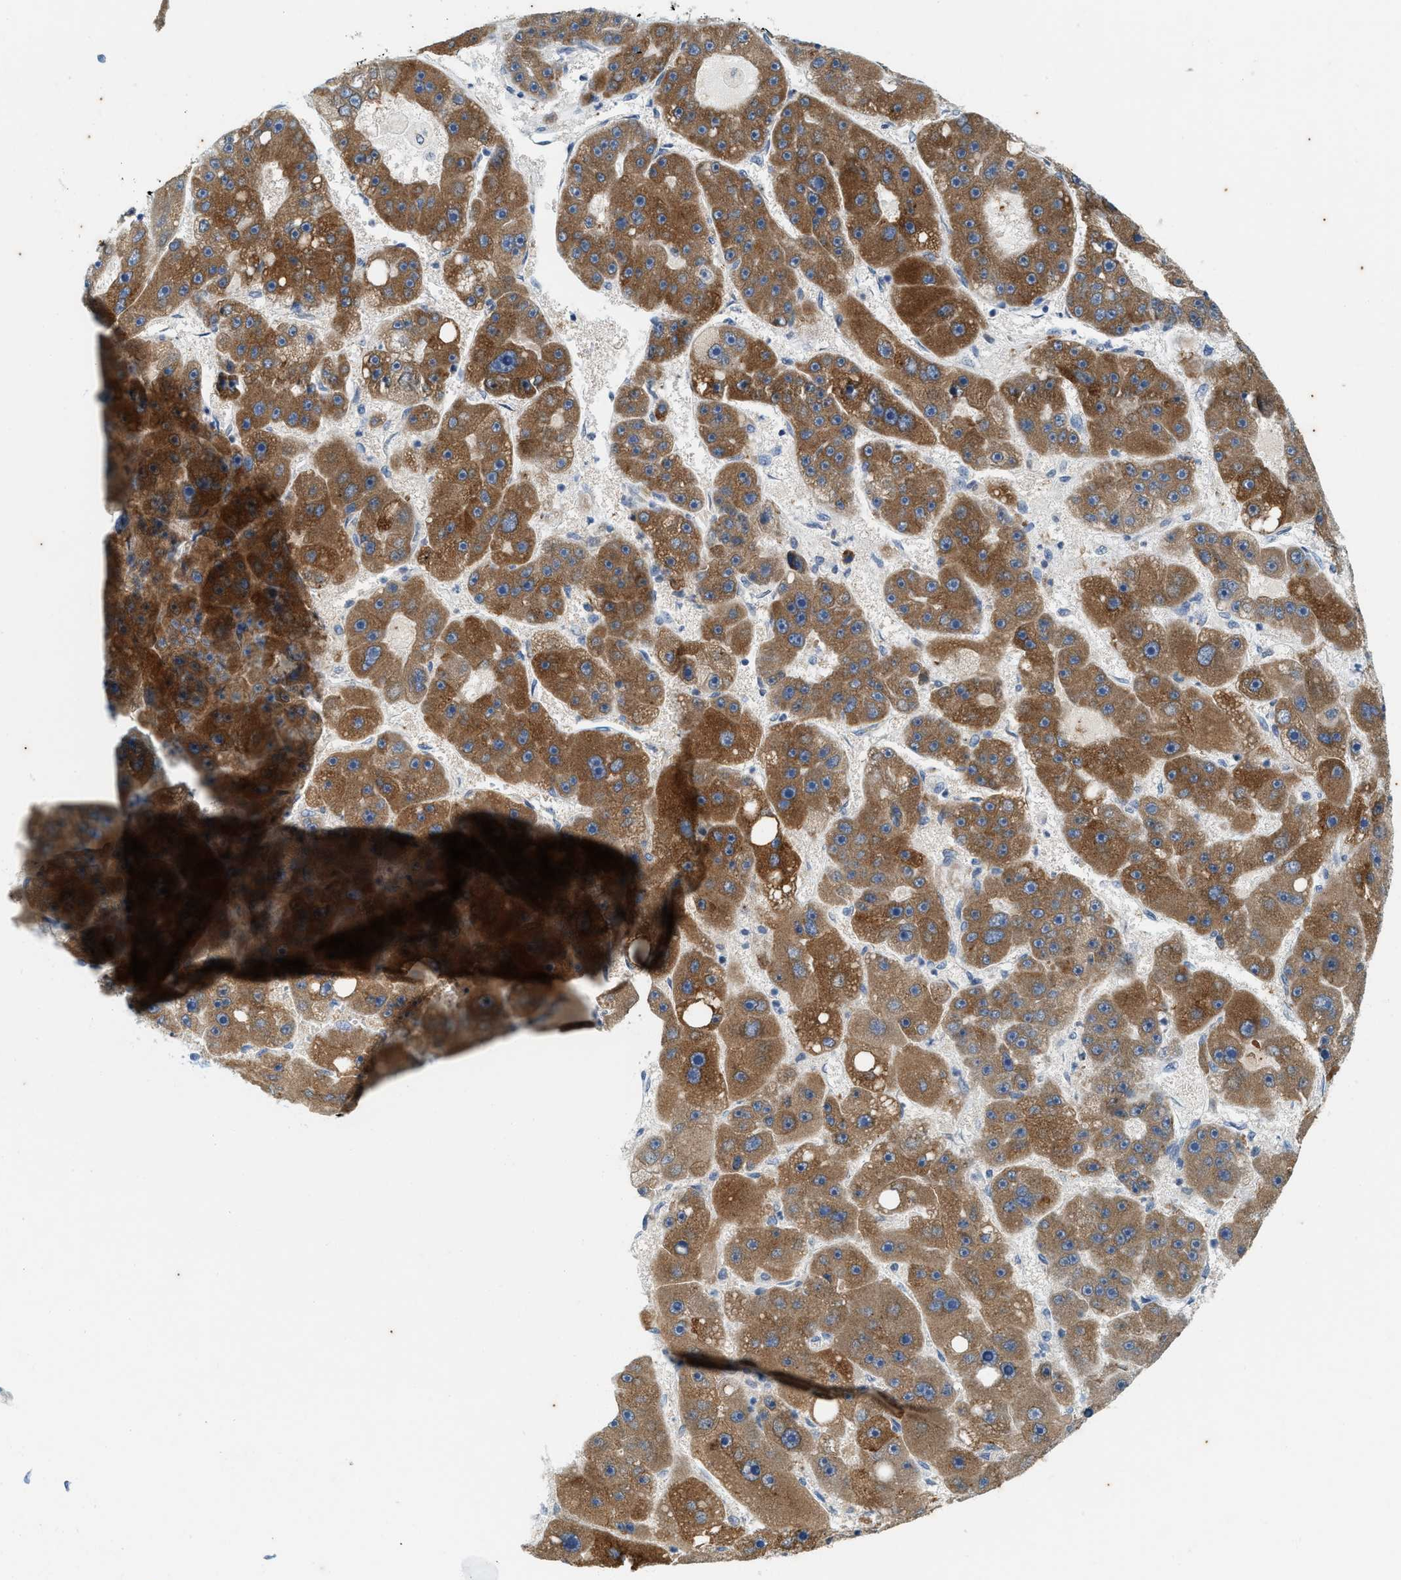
{"staining": {"intensity": "moderate", "quantity": ">75%", "location": "cytoplasmic/membranous"}, "tissue": "liver cancer", "cell_type": "Tumor cells", "image_type": "cancer", "snomed": [{"axis": "morphology", "description": "Carcinoma, Hepatocellular, NOS"}, {"axis": "topography", "description": "Liver"}], "caption": "Immunohistochemistry histopathology image of liver hepatocellular carcinoma stained for a protein (brown), which shows medium levels of moderate cytoplasmic/membranous positivity in about >75% of tumor cells.", "gene": "CHPF2", "patient": {"sex": "female", "age": 61}}